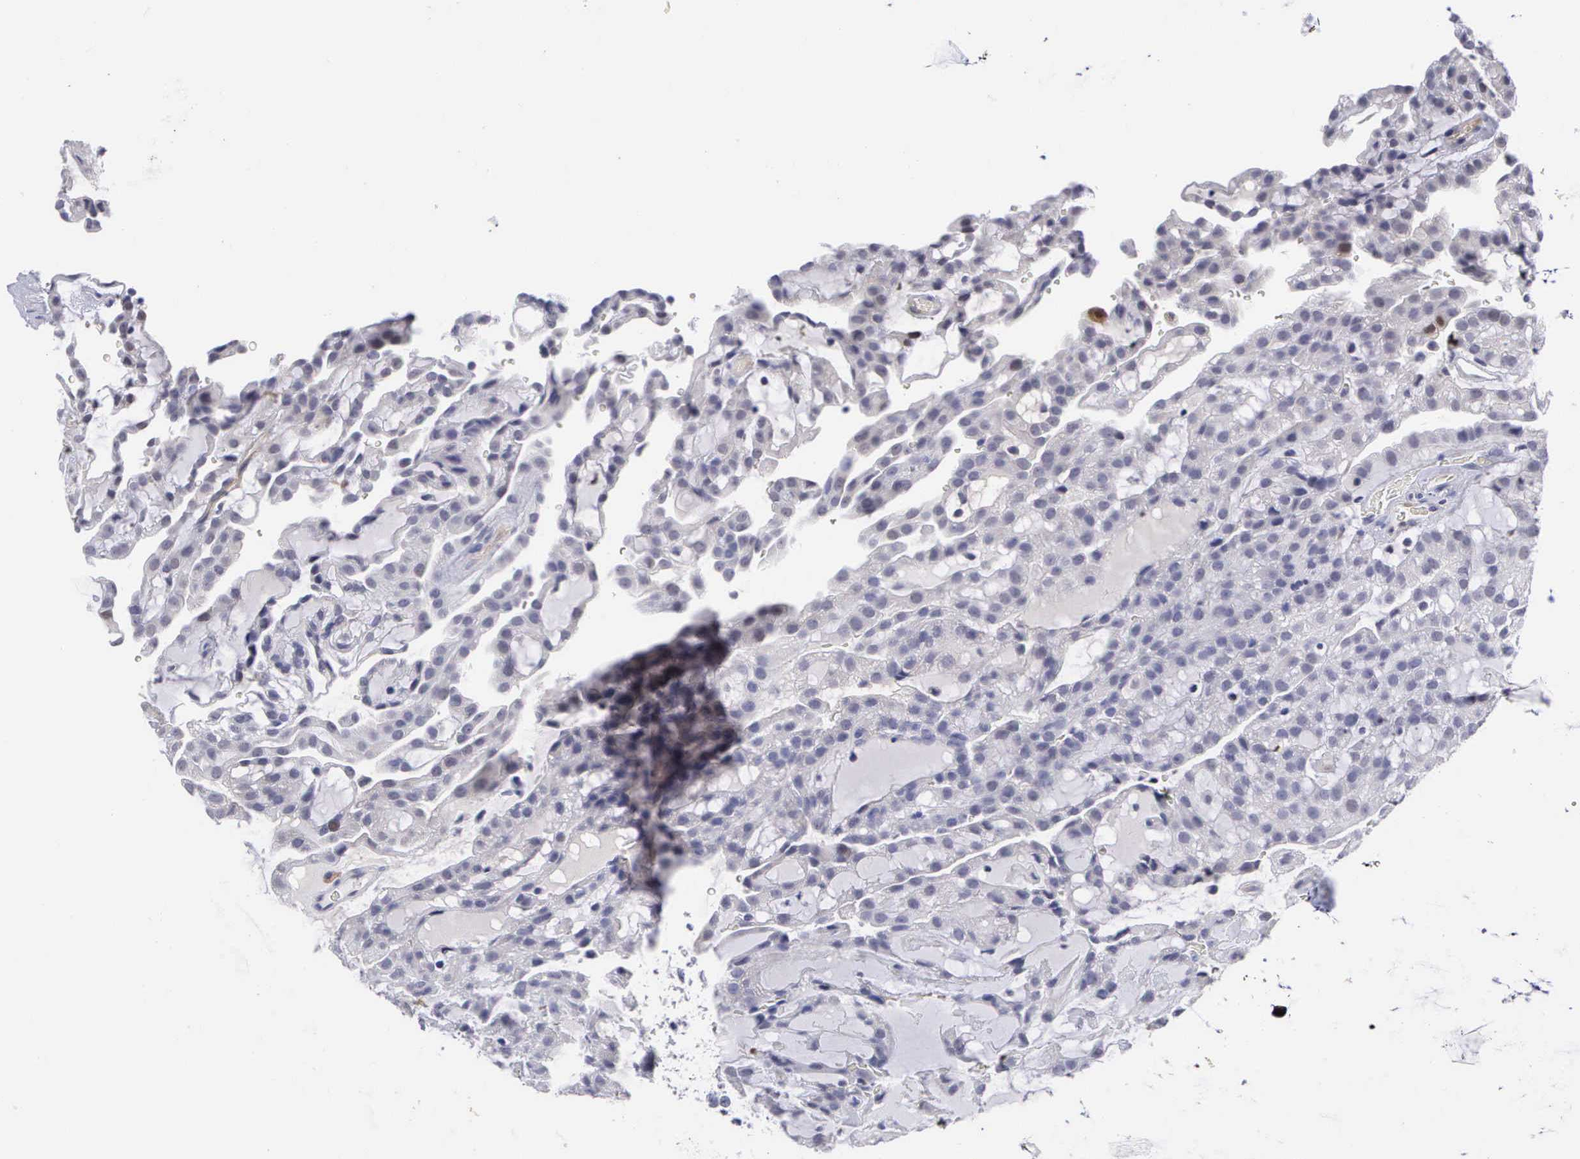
{"staining": {"intensity": "negative", "quantity": "none", "location": "none"}, "tissue": "renal cancer", "cell_type": "Tumor cells", "image_type": "cancer", "snomed": [{"axis": "morphology", "description": "Adenocarcinoma, NOS"}, {"axis": "topography", "description": "Kidney"}], "caption": "IHC of human adenocarcinoma (renal) shows no positivity in tumor cells.", "gene": "MAST4", "patient": {"sex": "male", "age": 63}}